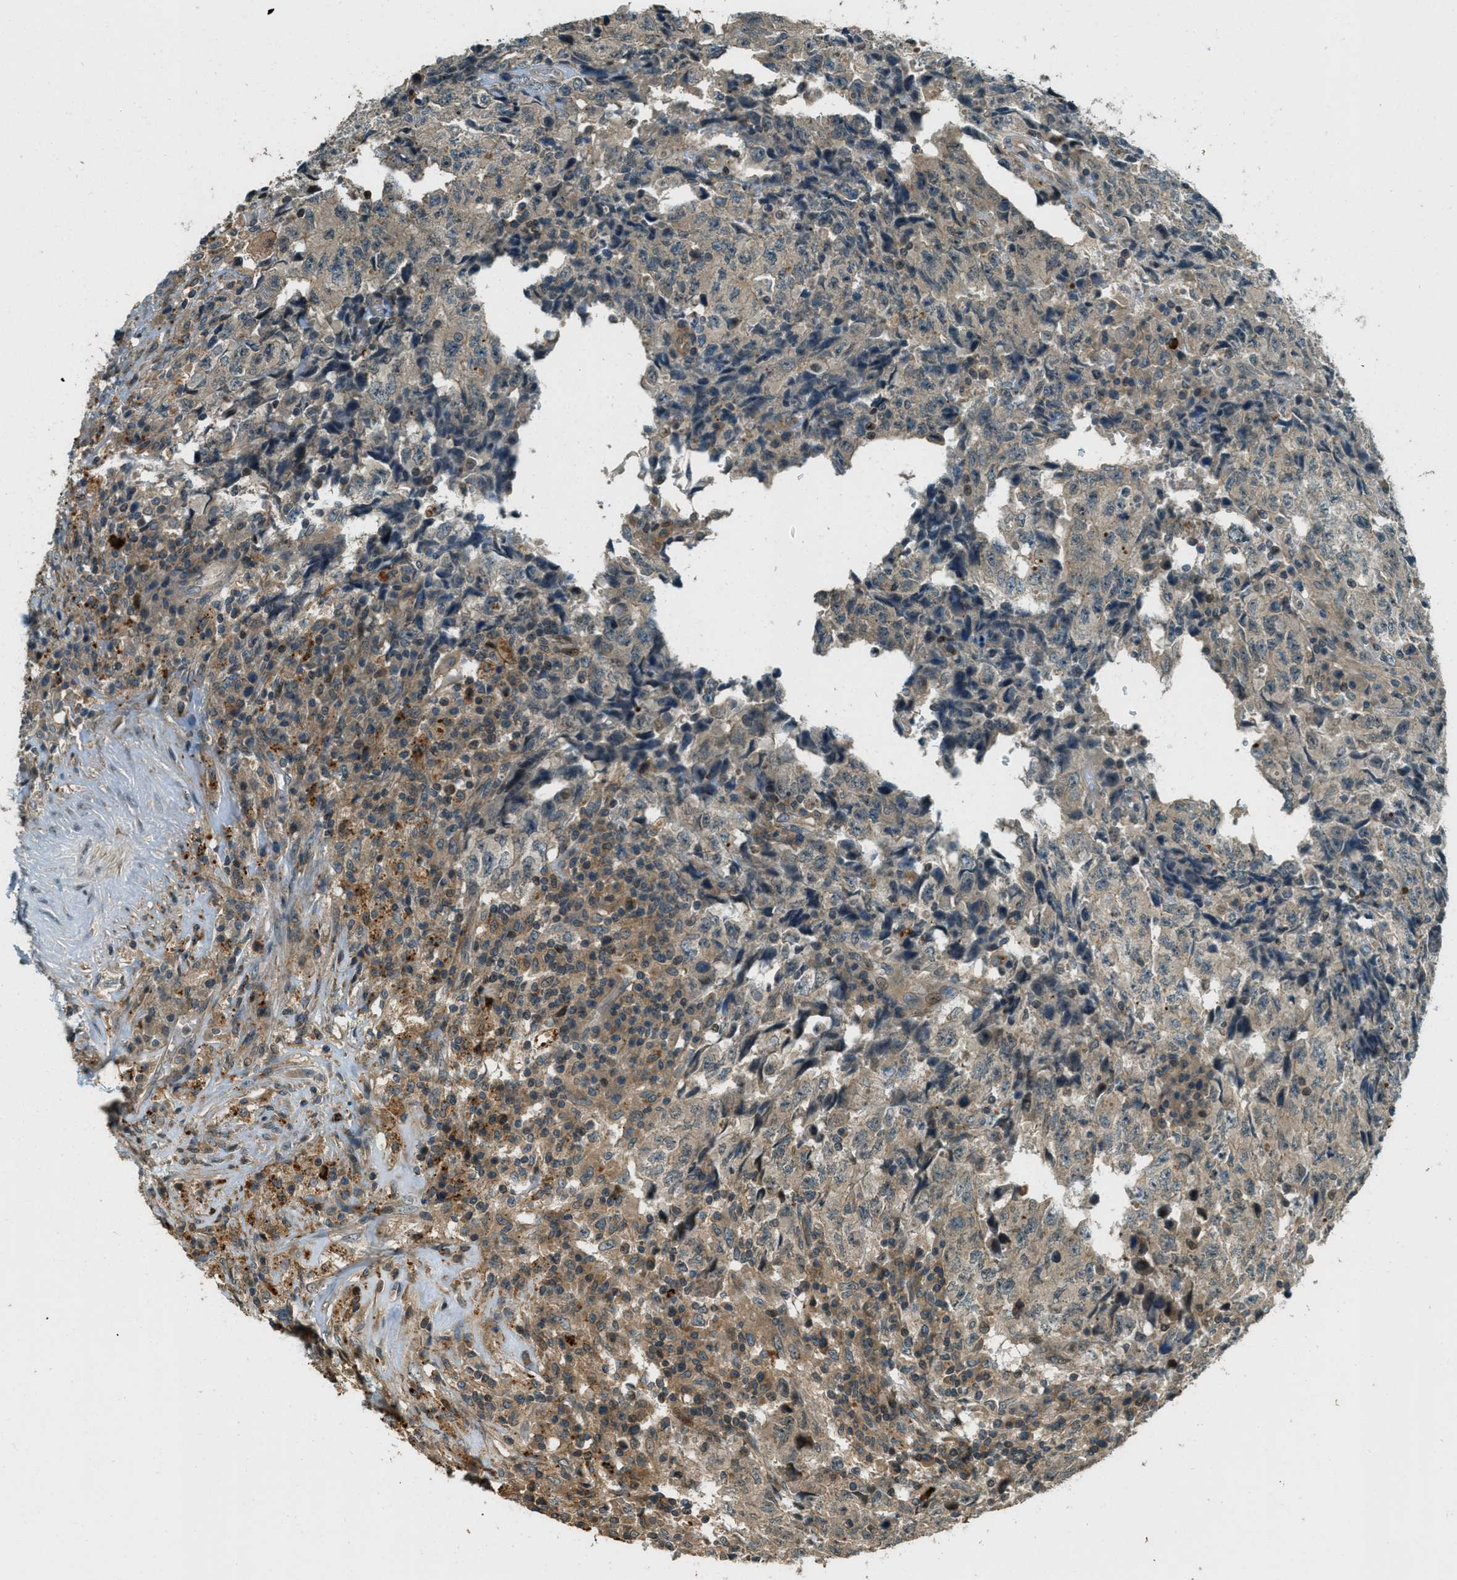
{"staining": {"intensity": "moderate", "quantity": ">75%", "location": "cytoplasmic/membranous"}, "tissue": "testis cancer", "cell_type": "Tumor cells", "image_type": "cancer", "snomed": [{"axis": "morphology", "description": "Necrosis, NOS"}, {"axis": "morphology", "description": "Carcinoma, Embryonal, NOS"}, {"axis": "topography", "description": "Testis"}], "caption": "IHC of testis embryonal carcinoma demonstrates medium levels of moderate cytoplasmic/membranous positivity in approximately >75% of tumor cells. The staining was performed using DAB to visualize the protein expression in brown, while the nuclei were stained in blue with hematoxylin (Magnification: 20x).", "gene": "PTPN23", "patient": {"sex": "male", "age": 19}}